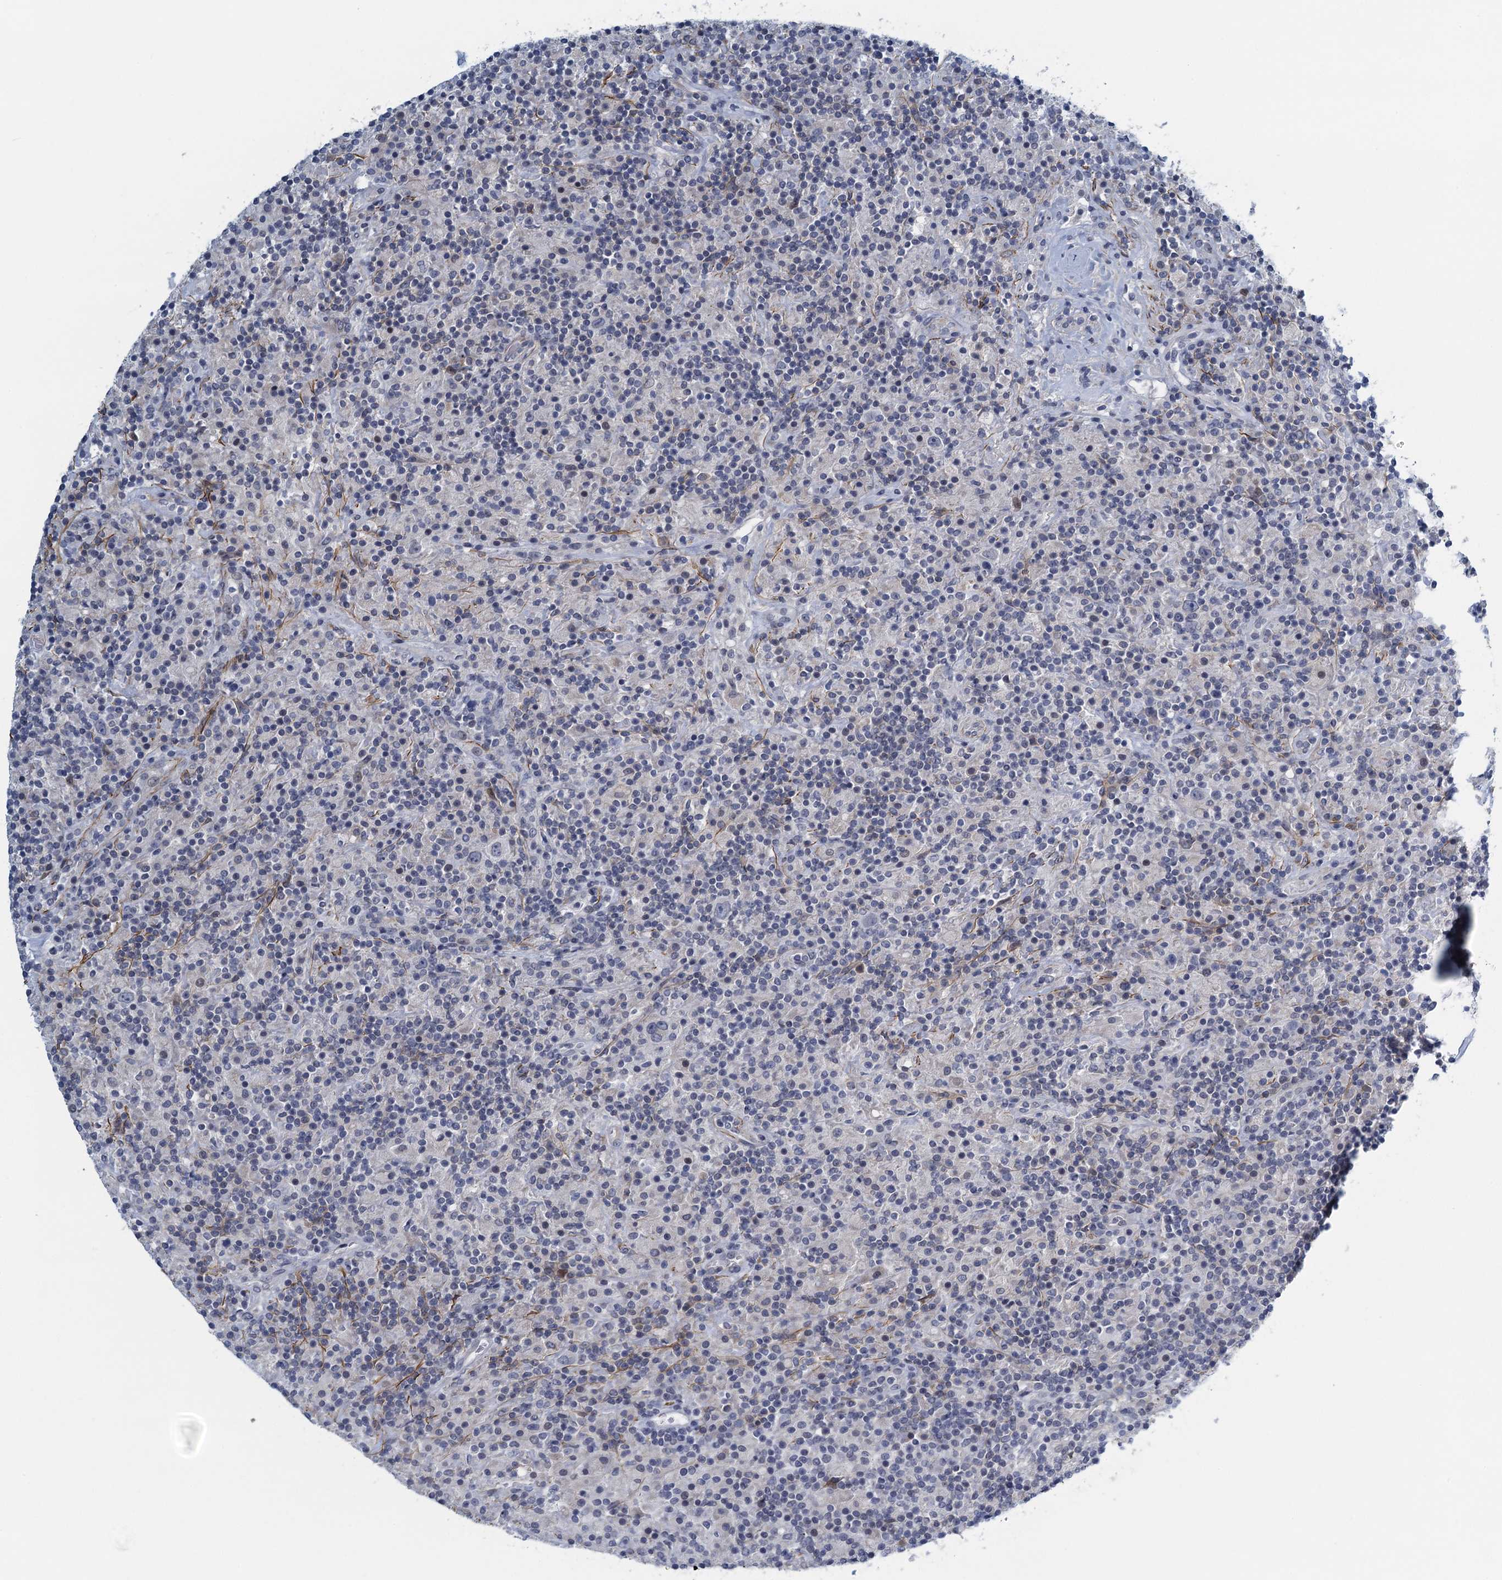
{"staining": {"intensity": "negative", "quantity": "none", "location": "none"}, "tissue": "lymphoma", "cell_type": "Tumor cells", "image_type": "cancer", "snomed": [{"axis": "morphology", "description": "Hodgkin's disease, NOS"}, {"axis": "topography", "description": "Lymph node"}], "caption": "This is an immunohistochemistry micrograph of human lymphoma. There is no staining in tumor cells.", "gene": "ALG2", "patient": {"sex": "male", "age": 70}}